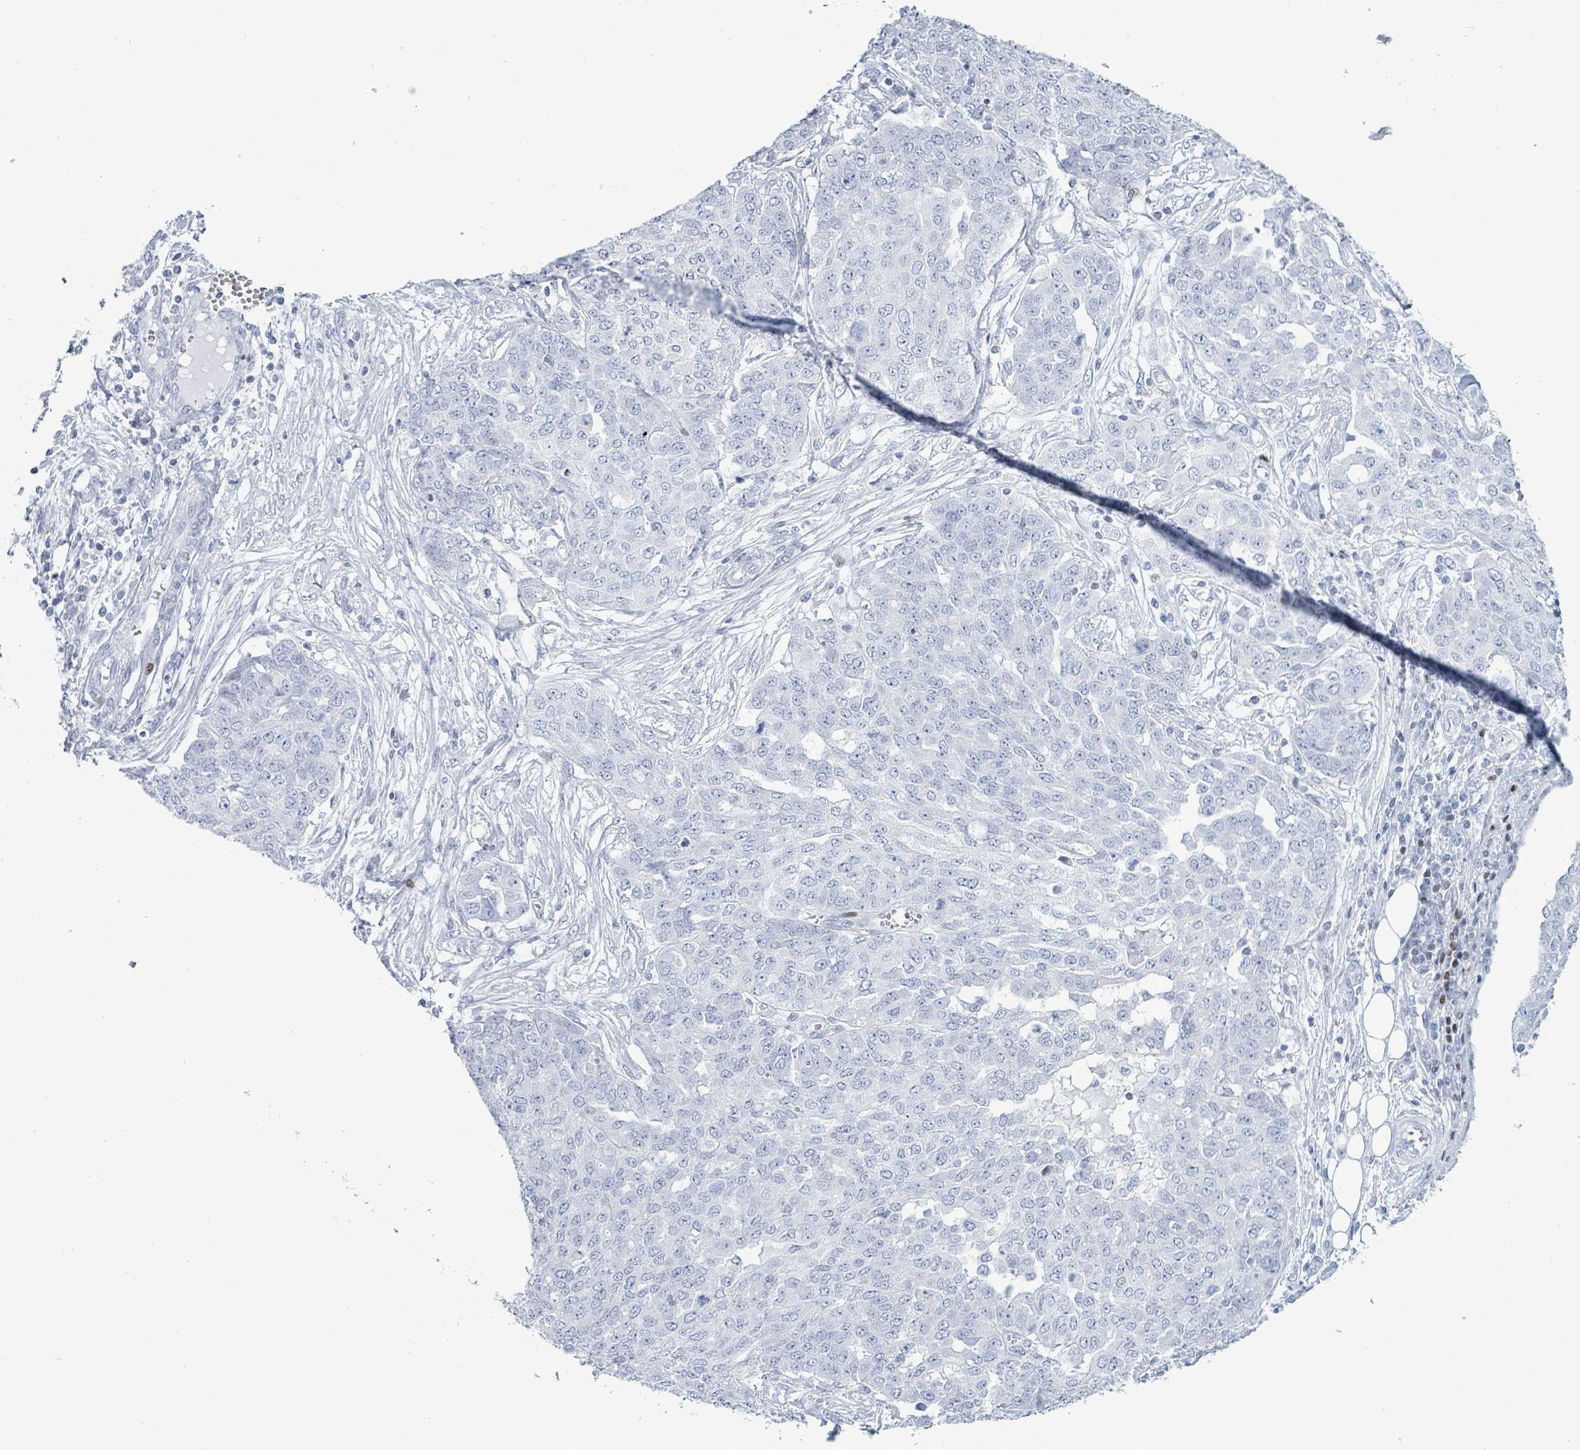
{"staining": {"intensity": "negative", "quantity": "none", "location": "none"}, "tissue": "ovarian cancer", "cell_type": "Tumor cells", "image_type": "cancer", "snomed": [{"axis": "morphology", "description": "Cystadenocarcinoma, serous, NOS"}, {"axis": "topography", "description": "Soft tissue"}, {"axis": "topography", "description": "Ovary"}], "caption": "The IHC image has no significant staining in tumor cells of ovarian cancer (serous cystadenocarcinoma) tissue.", "gene": "MALL", "patient": {"sex": "female", "age": 57}}